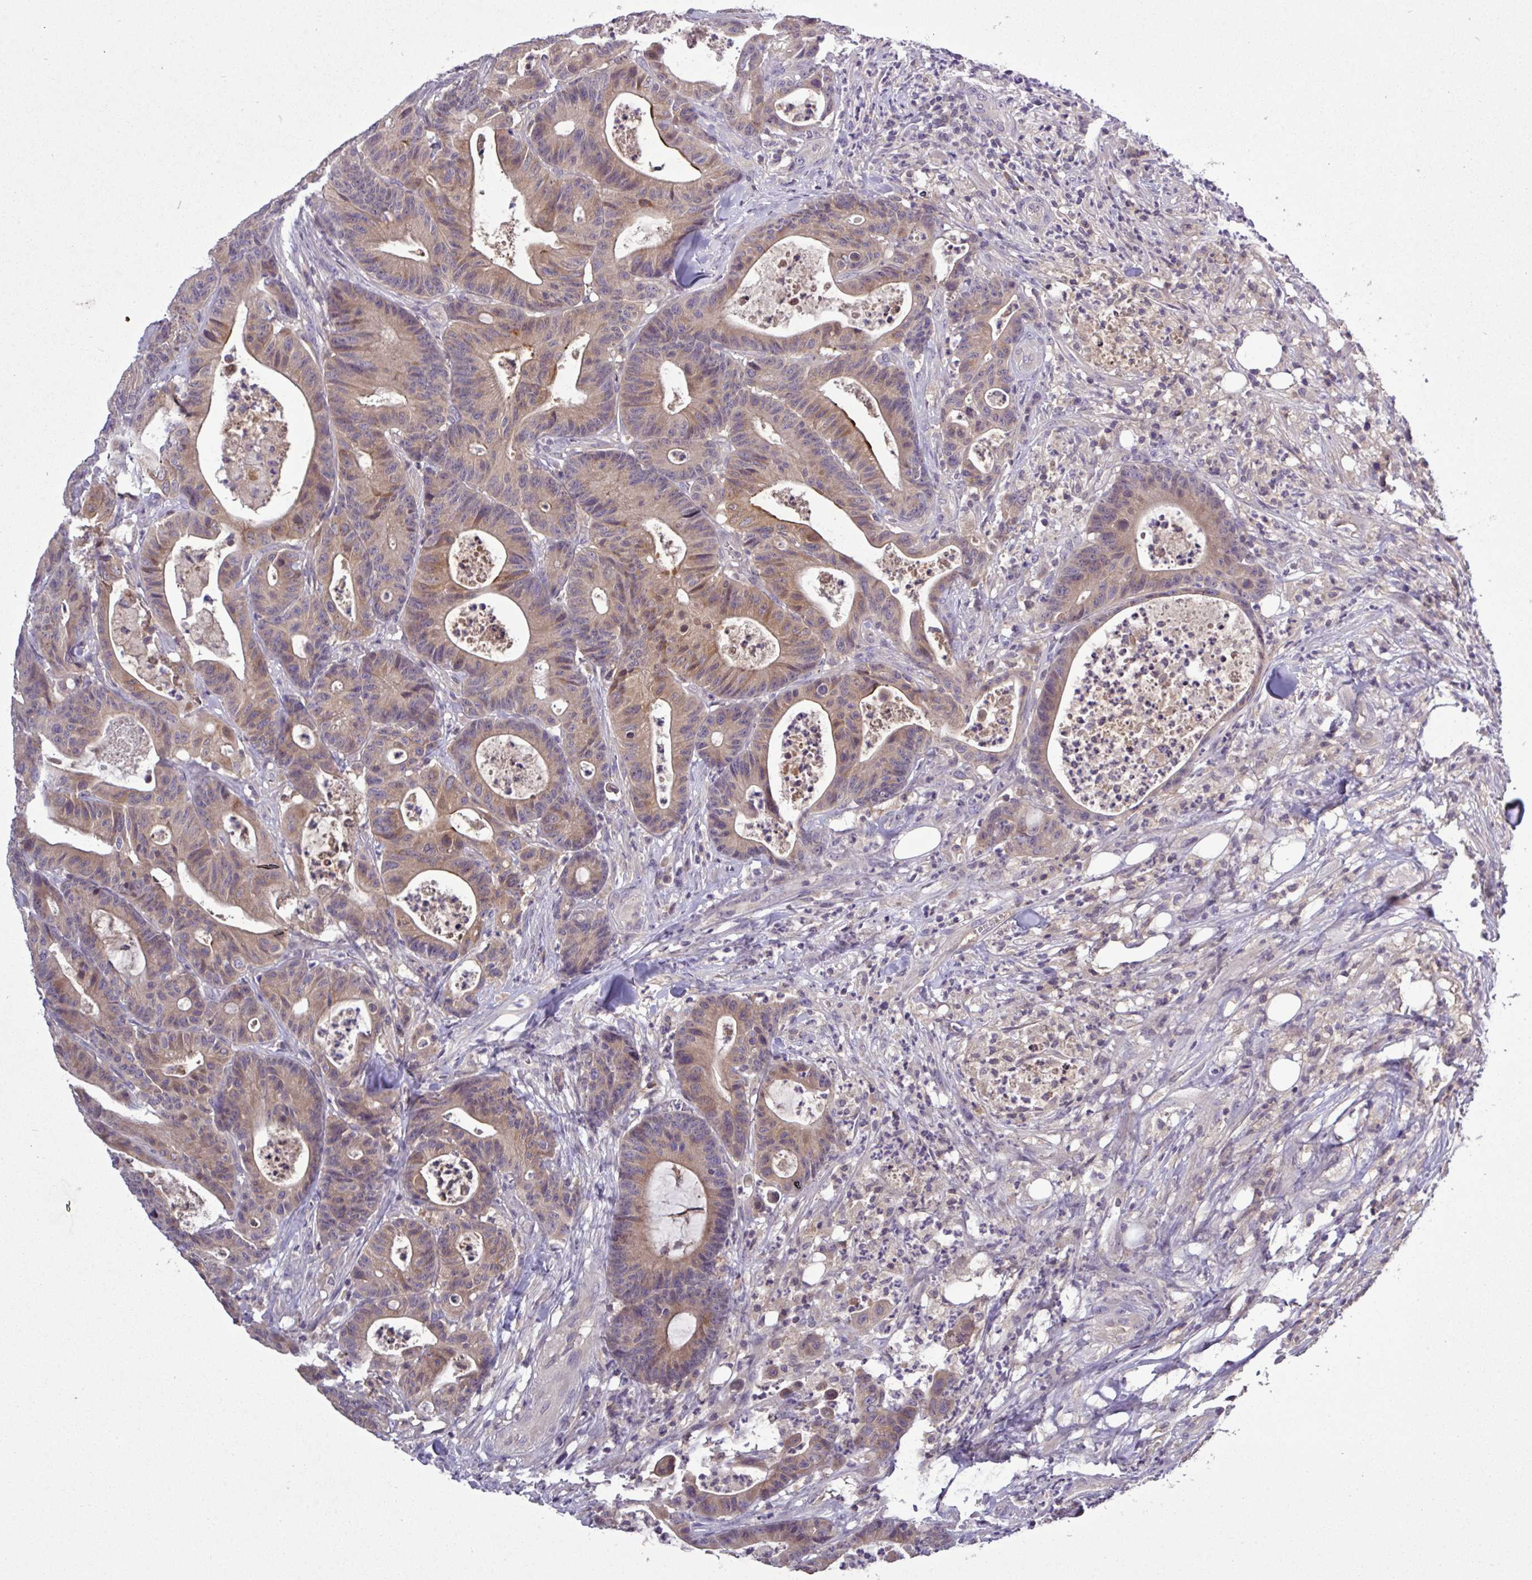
{"staining": {"intensity": "weak", "quantity": ">75%", "location": "cytoplasmic/membranous"}, "tissue": "colorectal cancer", "cell_type": "Tumor cells", "image_type": "cancer", "snomed": [{"axis": "morphology", "description": "Adenocarcinoma, NOS"}, {"axis": "topography", "description": "Colon"}], "caption": "Immunohistochemical staining of human colorectal adenocarcinoma displays low levels of weak cytoplasmic/membranous protein expression in about >75% of tumor cells. (DAB (3,3'-diaminobenzidine) IHC with brightfield microscopy, high magnification).", "gene": "TMEM62", "patient": {"sex": "female", "age": 84}}